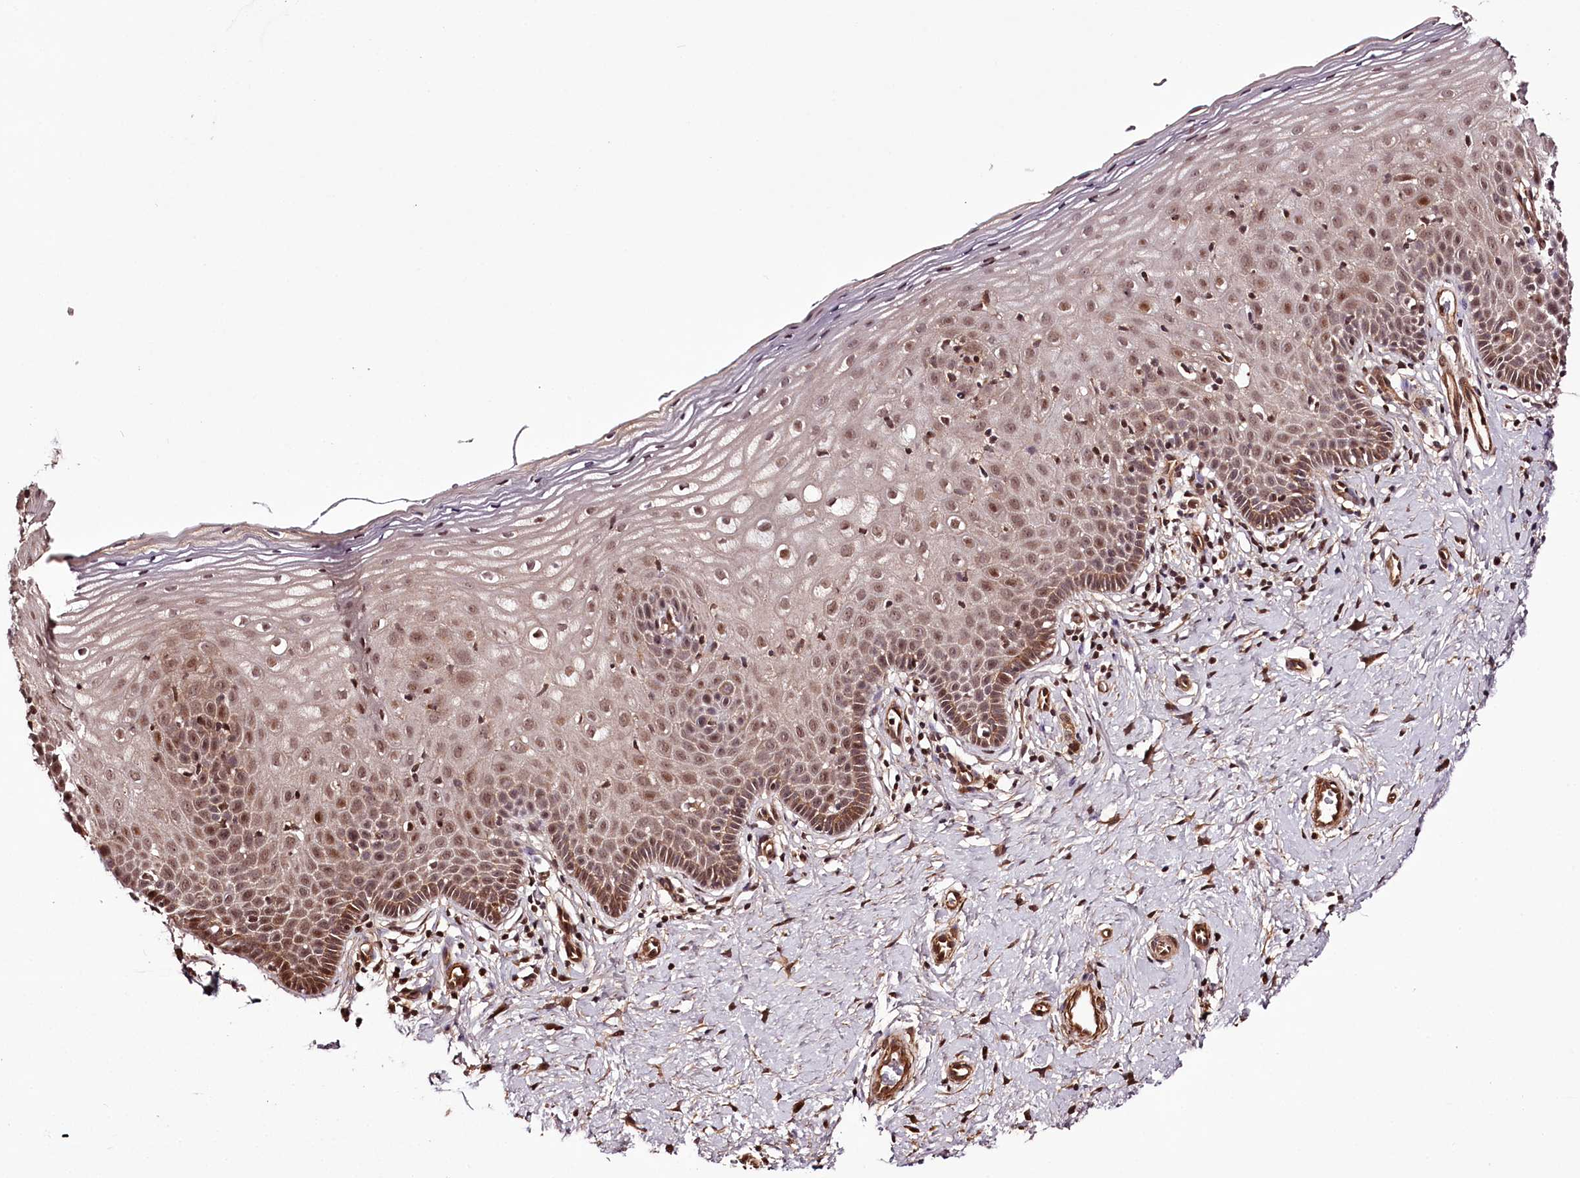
{"staining": {"intensity": "moderate", "quantity": ">75%", "location": "cytoplasmic/membranous,nuclear"}, "tissue": "cervix", "cell_type": "Glandular cells", "image_type": "normal", "snomed": [{"axis": "morphology", "description": "Normal tissue, NOS"}, {"axis": "topography", "description": "Cervix"}], "caption": "Benign cervix displays moderate cytoplasmic/membranous,nuclear staining in approximately >75% of glandular cells, visualized by immunohistochemistry.", "gene": "TTC33", "patient": {"sex": "female", "age": 36}}